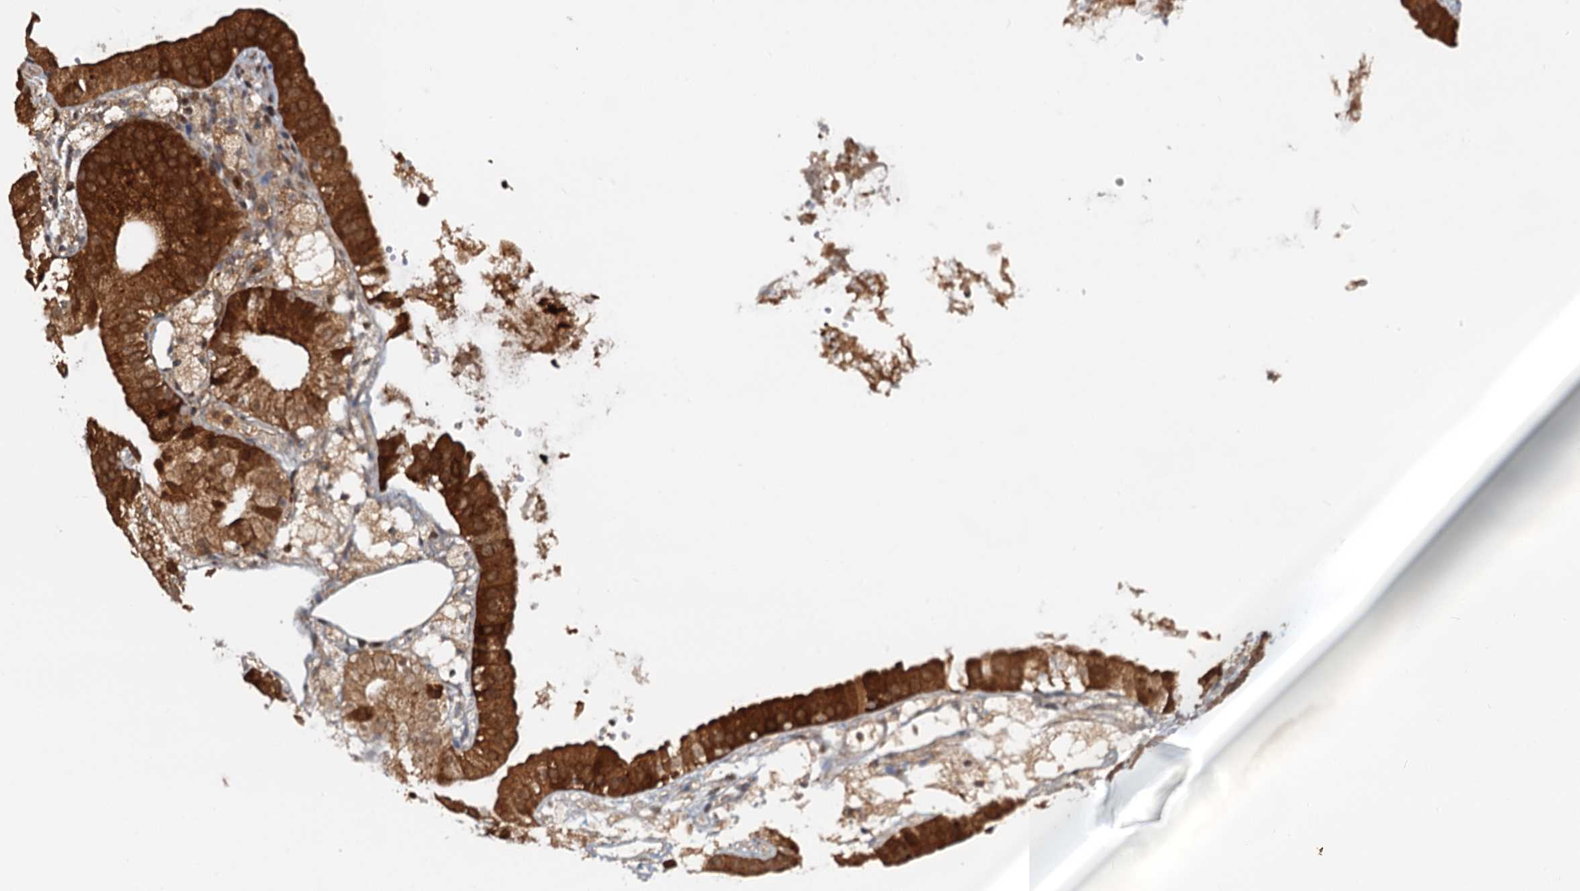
{"staining": {"intensity": "moderate", "quantity": ">75%", "location": "cytoplasmic/membranous"}, "tissue": "gallbladder", "cell_type": "Glandular cells", "image_type": "normal", "snomed": [{"axis": "morphology", "description": "Normal tissue, NOS"}, {"axis": "topography", "description": "Gallbladder"}], "caption": "Immunohistochemical staining of normal human gallbladder displays medium levels of moderate cytoplasmic/membranous positivity in about >75% of glandular cells. (DAB (3,3'-diaminobenzidine) = brown stain, brightfield microscopy at high magnification).", "gene": "TOLLIP", "patient": {"sex": "male", "age": 55}}